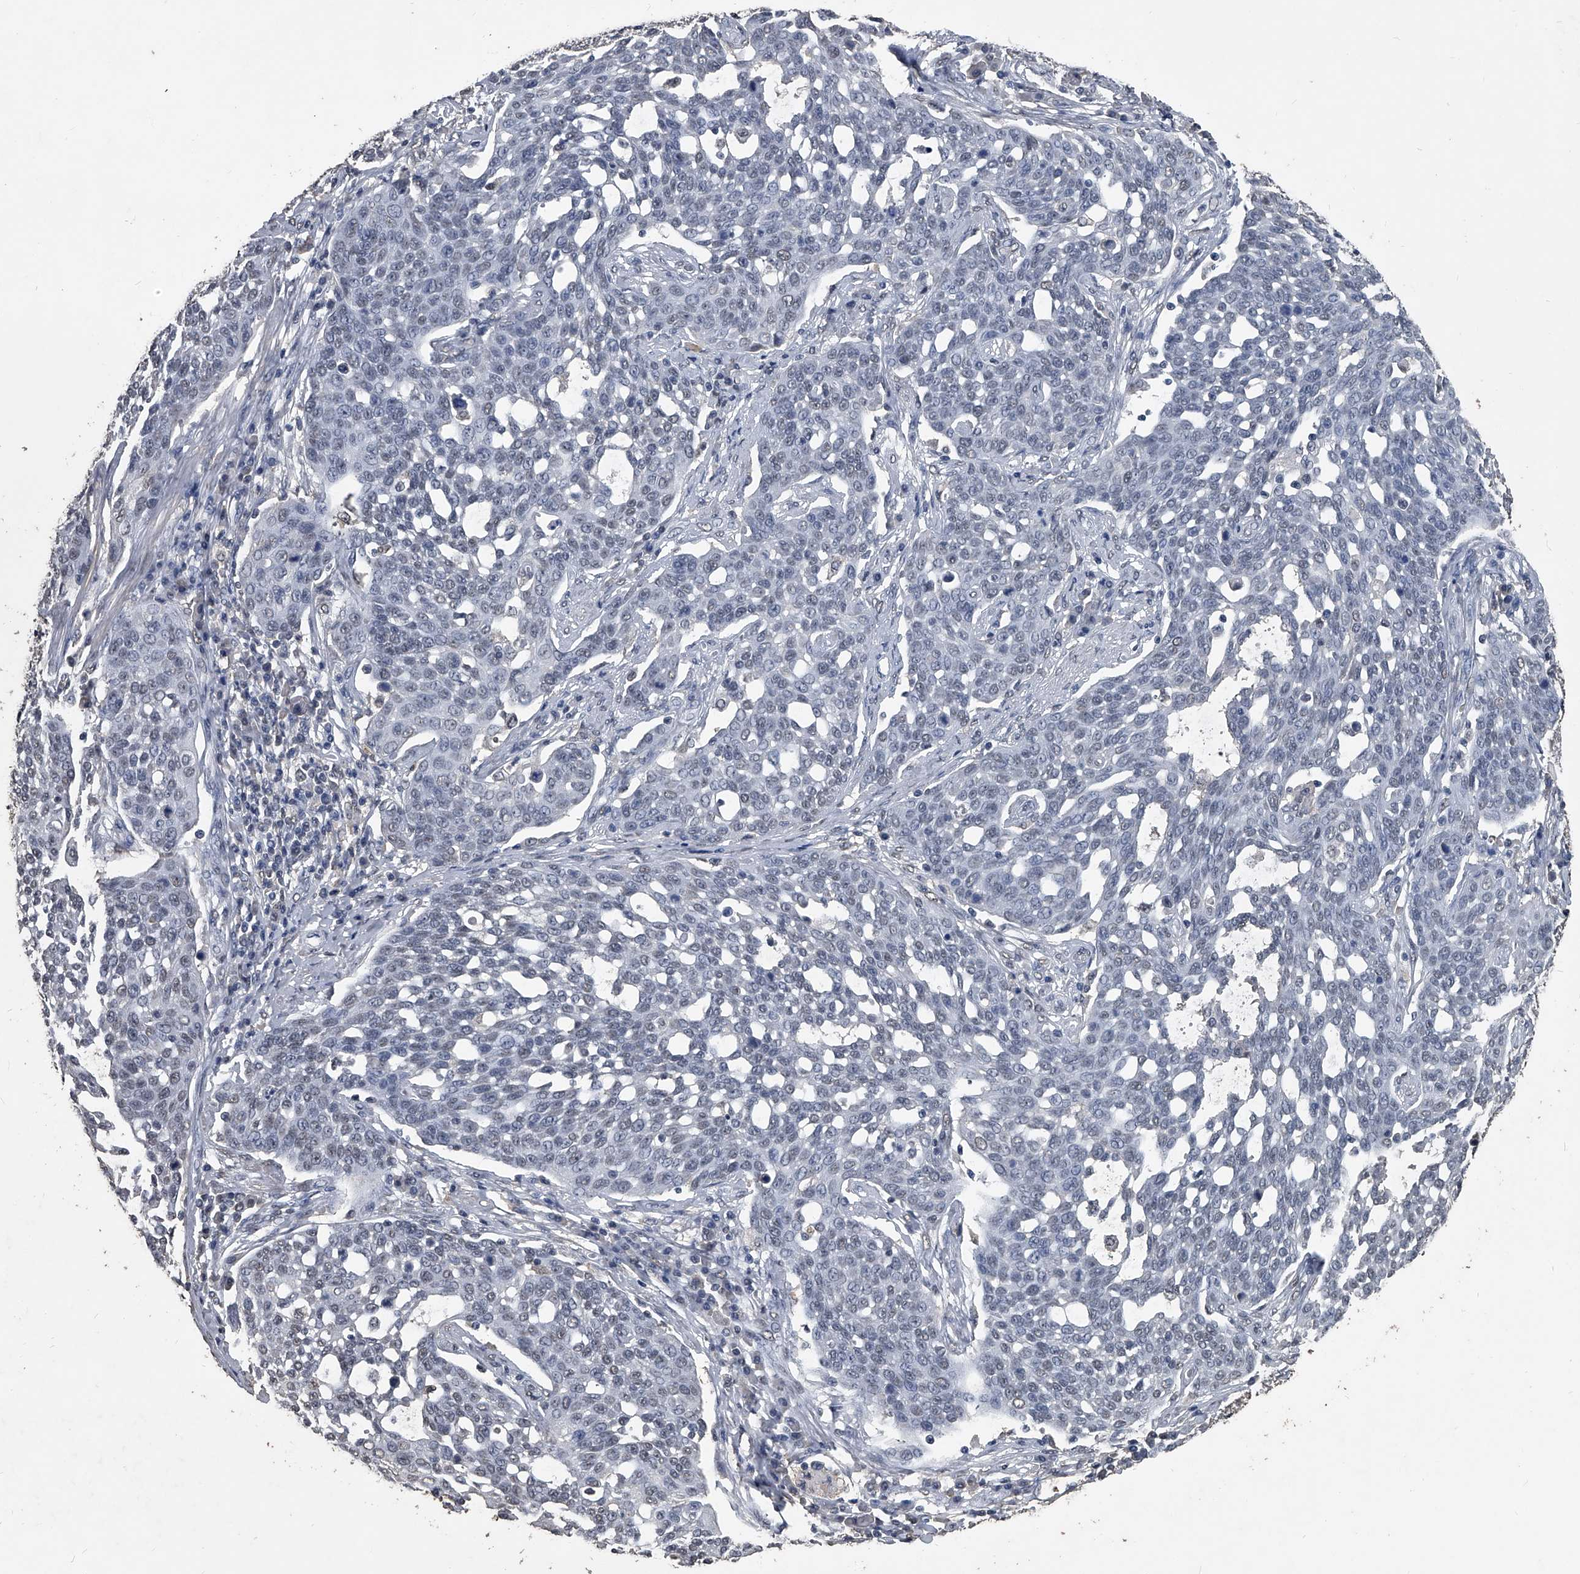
{"staining": {"intensity": "negative", "quantity": "none", "location": "none"}, "tissue": "cervical cancer", "cell_type": "Tumor cells", "image_type": "cancer", "snomed": [{"axis": "morphology", "description": "Squamous cell carcinoma, NOS"}, {"axis": "topography", "description": "Cervix"}], "caption": "This is an immunohistochemistry photomicrograph of human cervical cancer (squamous cell carcinoma). There is no positivity in tumor cells.", "gene": "MATR3", "patient": {"sex": "female", "age": 34}}